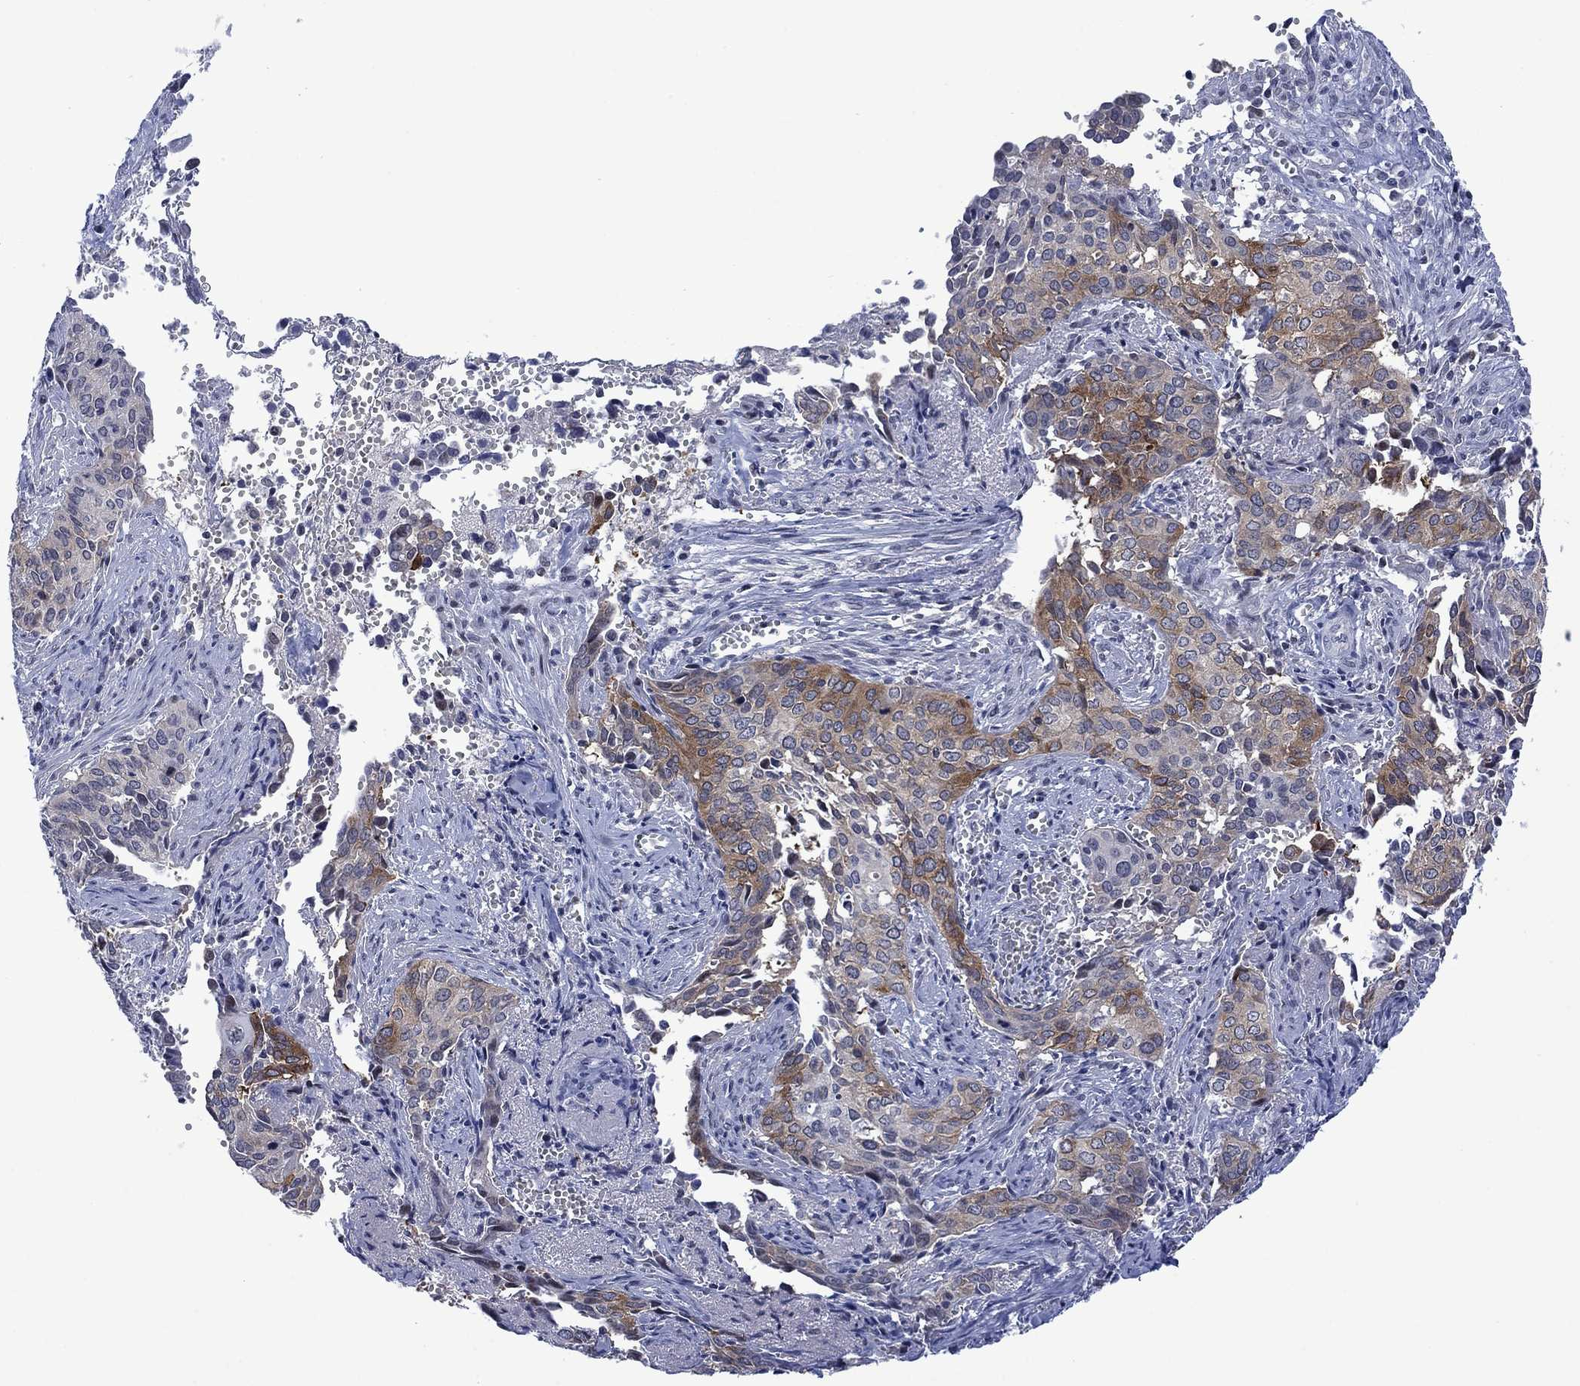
{"staining": {"intensity": "moderate", "quantity": "<25%", "location": "cytoplasmic/membranous"}, "tissue": "cervical cancer", "cell_type": "Tumor cells", "image_type": "cancer", "snomed": [{"axis": "morphology", "description": "Squamous cell carcinoma, NOS"}, {"axis": "topography", "description": "Cervix"}], "caption": "High-magnification brightfield microscopy of cervical cancer (squamous cell carcinoma) stained with DAB (brown) and counterstained with hematoxylin (blue). tumor cells exhibit moderate cytoplasmic/membranous expression is identified in about<25% of cells.", "gene": "AGL", "patient": {"sex": "female", "age": 29}}